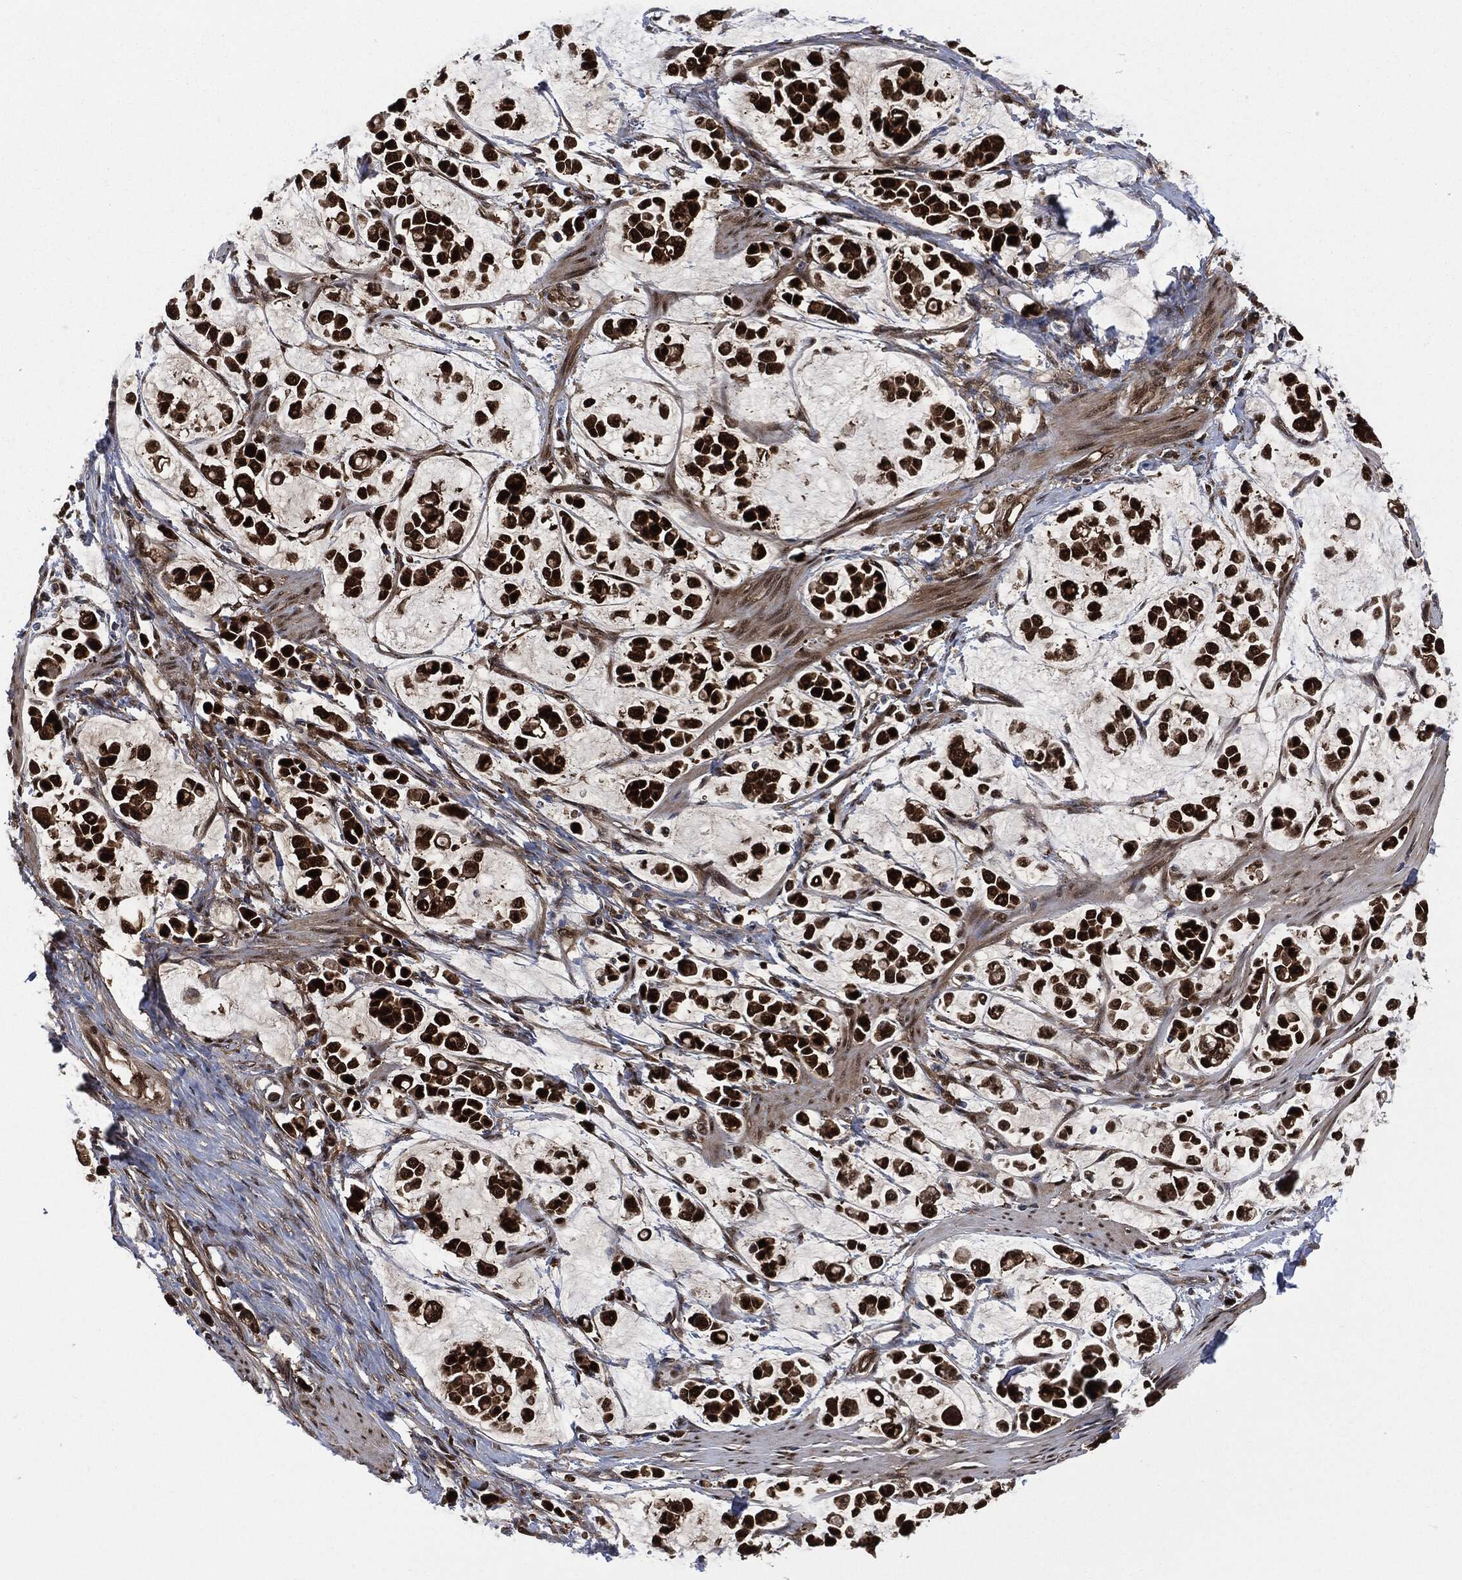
{"staining": {"intensity": "strong", "quantity": ">75%", "location": "cytoplasmic/membranous,nuclear"}, "tissue": "stomach cancer", "cell_type": "Tumor cells", "image_type": "cancer", "snomed": [{"axis": "morphology", "description": "Adenocarcinoma, NOS"}, {"axis": "topography", "description": "Stomach"}], "caption": "Immunohistochemical staining of stomach adenocarcinoma displays high levels of strong cytoplasmic/membranous and nuclear protein staining in approximately >75% of tumor cells. The protein is shown in brown color, while the nuclei are stained blue.", "gene": "DCTN1", "patient": {"sex": "male", "age": 82}}